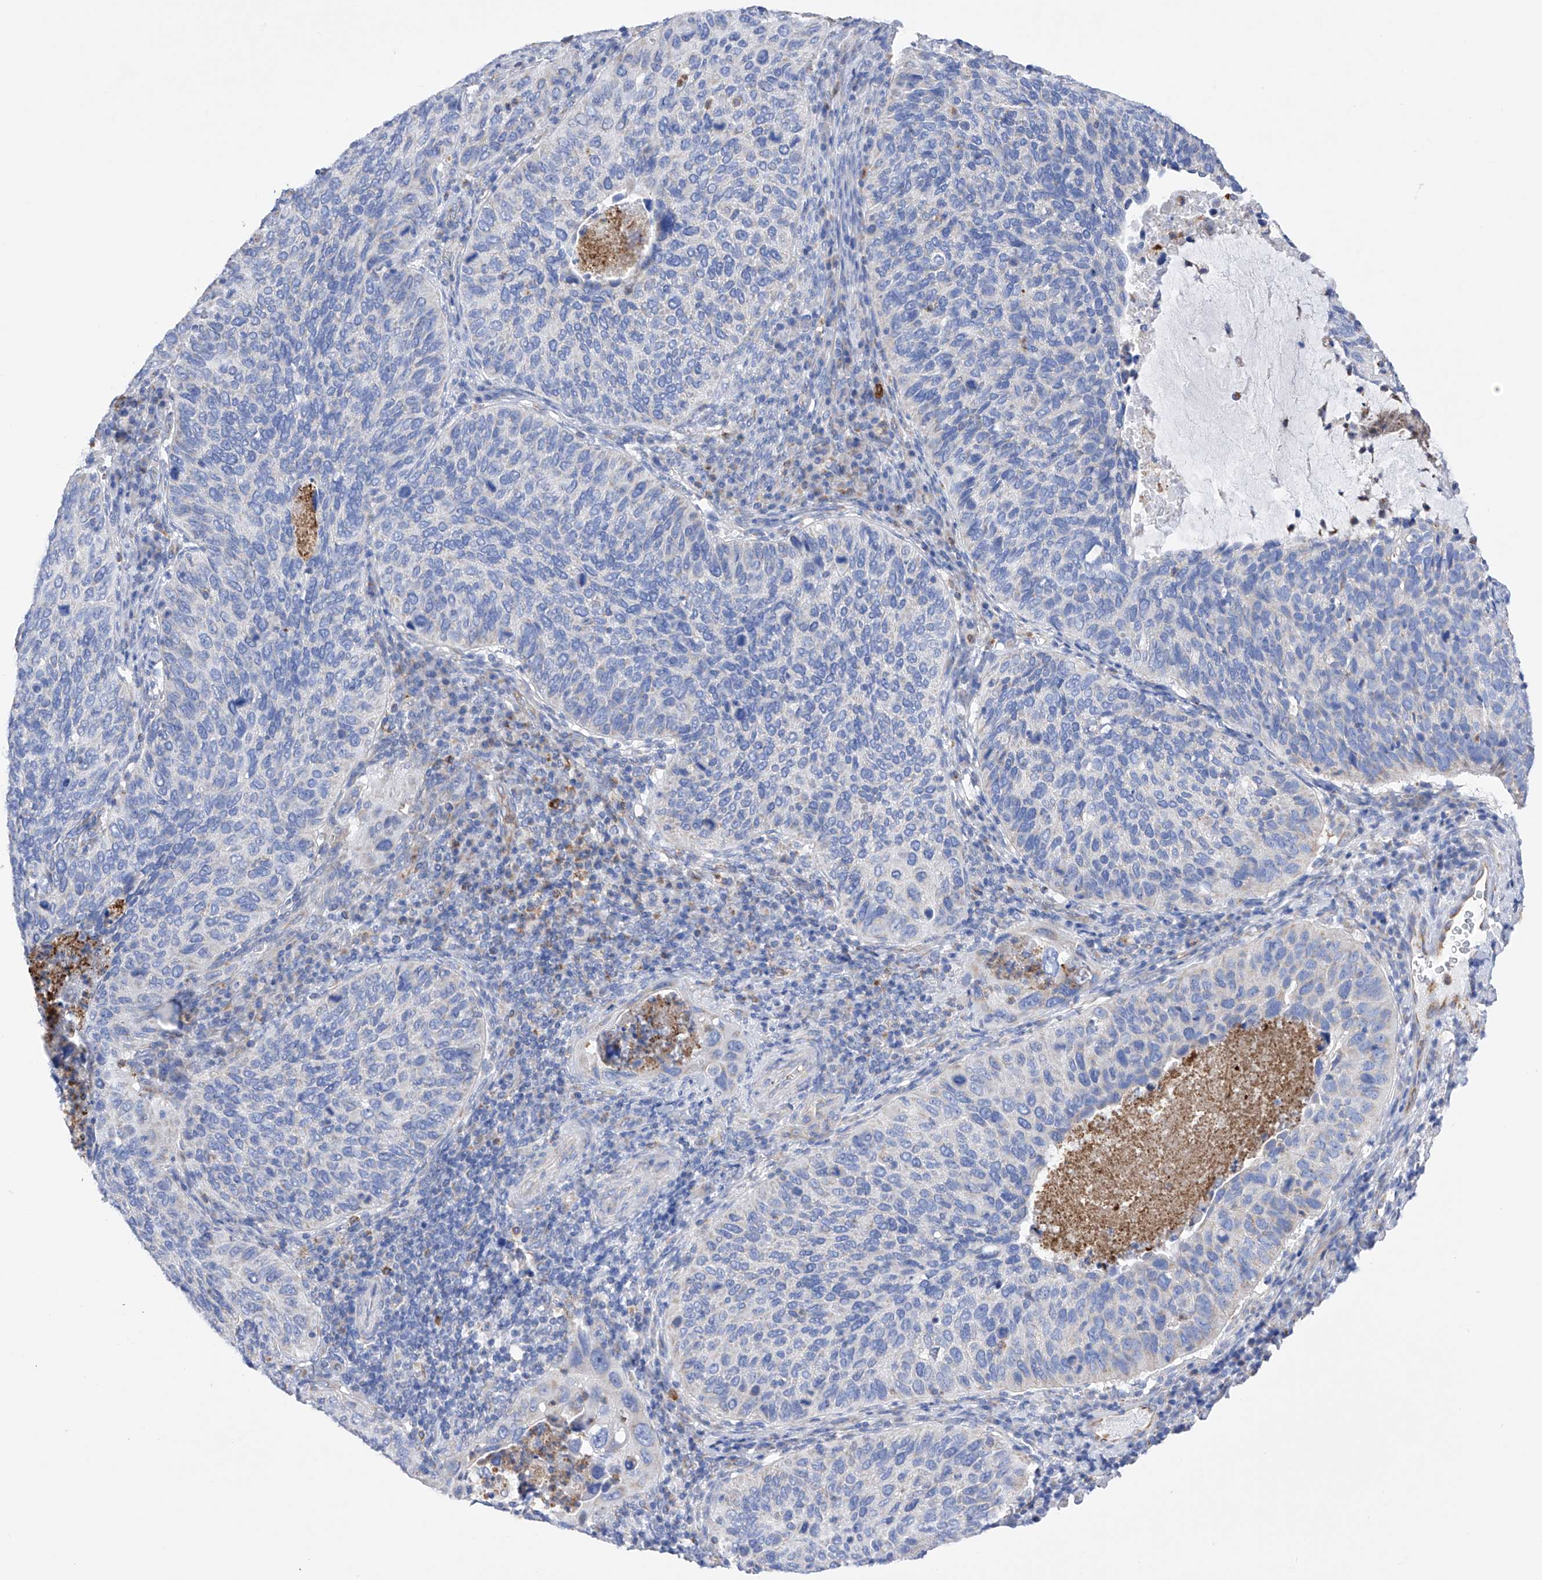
{"staining": {"intensity": "negative", "quantity": "none", "location": "none"}, "tissue": "cervical cancer", "cell_type": "Tumor cells", "image_type": "cancer", "snomed": [{"axis": "morphology", "description": "Squamous cell carcinoma, NOS"}, {"axis": "topography", "description": "Cervix"}], "caption": "IHC image of human cervical cancer stained for a protein (brown), which shows no staining in tumor cells. Nuclei are stained in blue.", "gene": "FLG", "patient": {"sex": "female", "age": 38}}